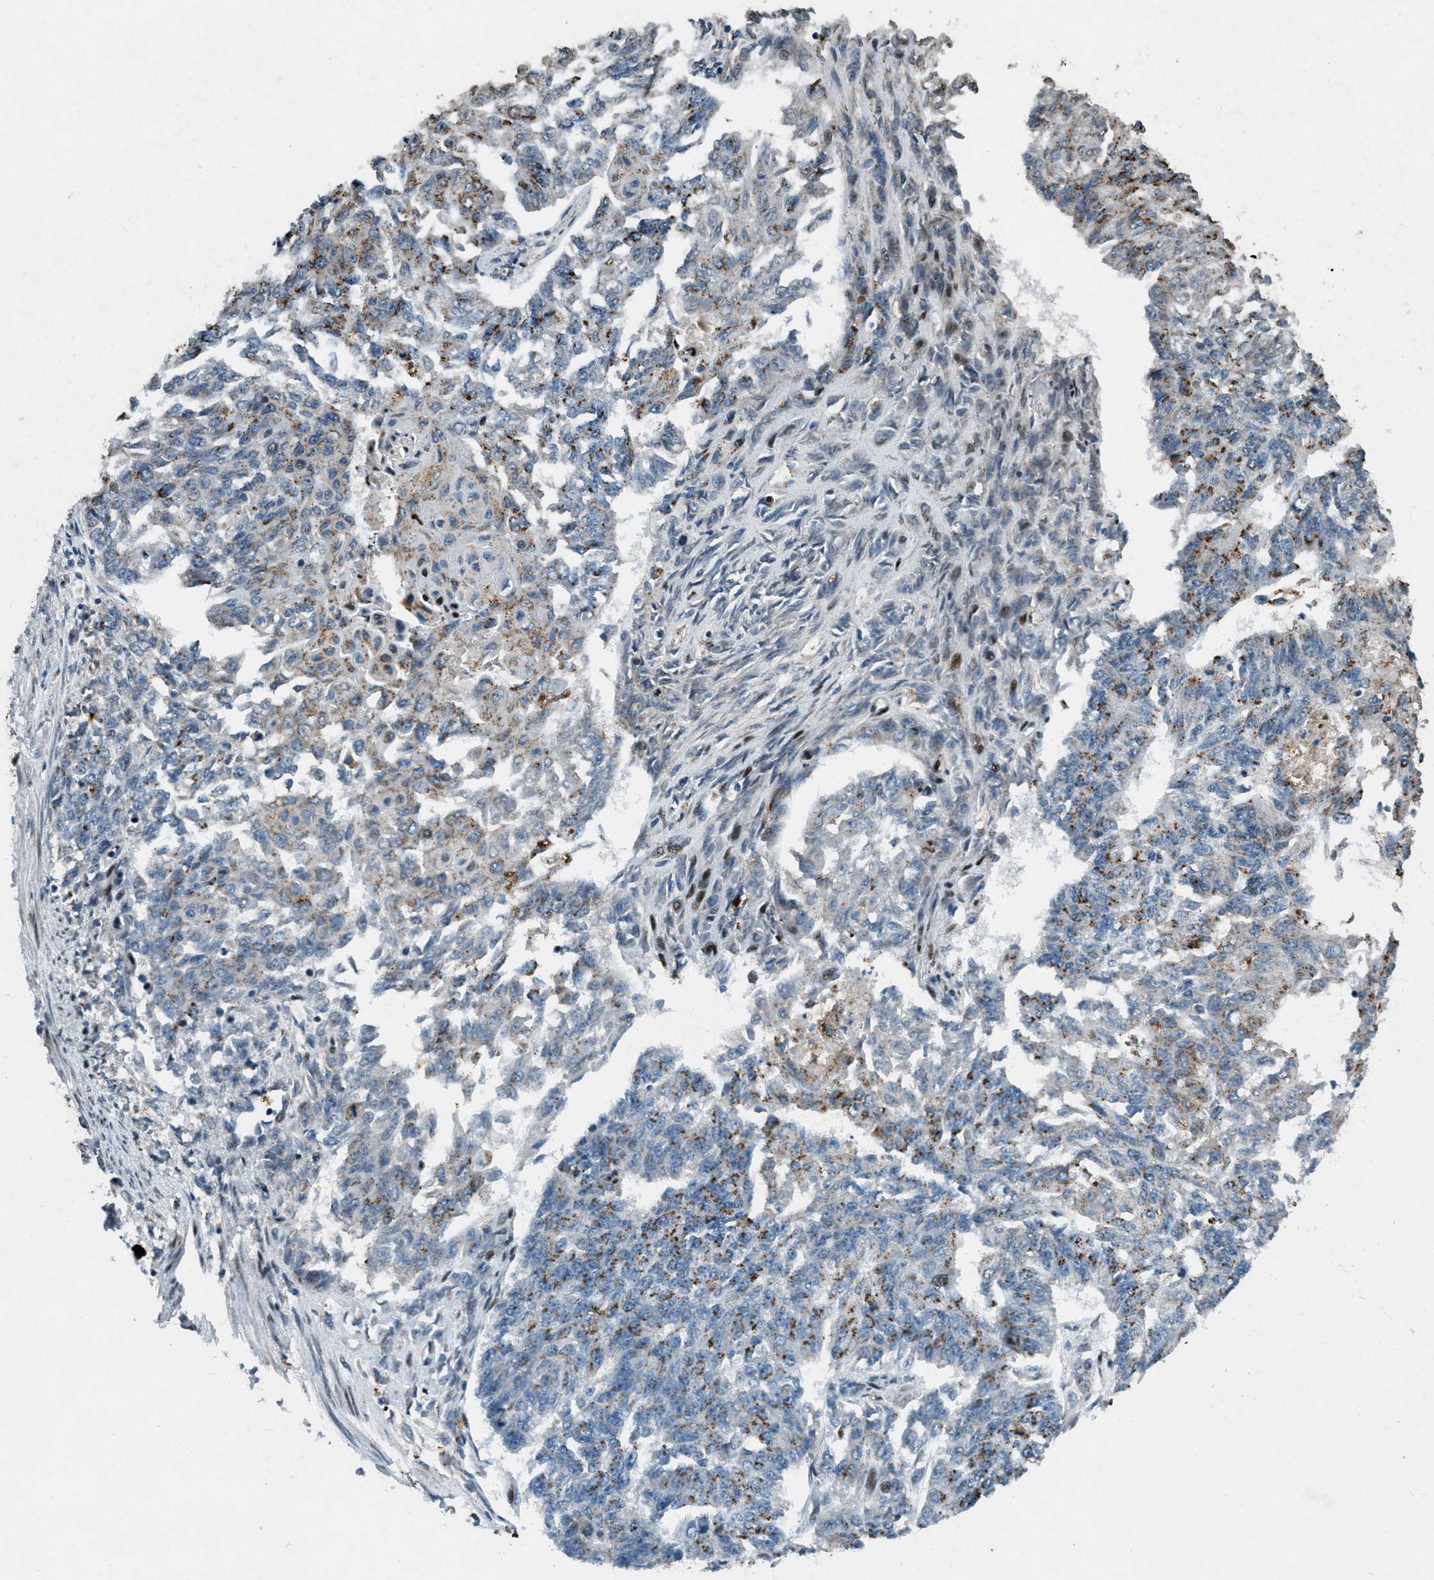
{"staining": {"intensity": "moderate", "quantity": "25%-75%", "location": "cytoplasmic/membranous"}, "tissue": "endometrial cancer", "cell_type": "Tumor cells", "image_type": "cancer", "snomed": [{"axis": "morphology", "description": "Adenocarcinoma, NOS"}, {"axis": "topography", "description": "Endometrium"}], "caption": "Endometrial adenocarcinoma tissue demonstrates moderate cytoplasmic/membranous staining in approximately 25%-75% of tumor cells (Stains: DAB in brown, nuclei in blue, Microscopy: brightfield microscopy at high magnification).", "gene": "GPC6", "patient": {"sex": "female", "age": 32}}